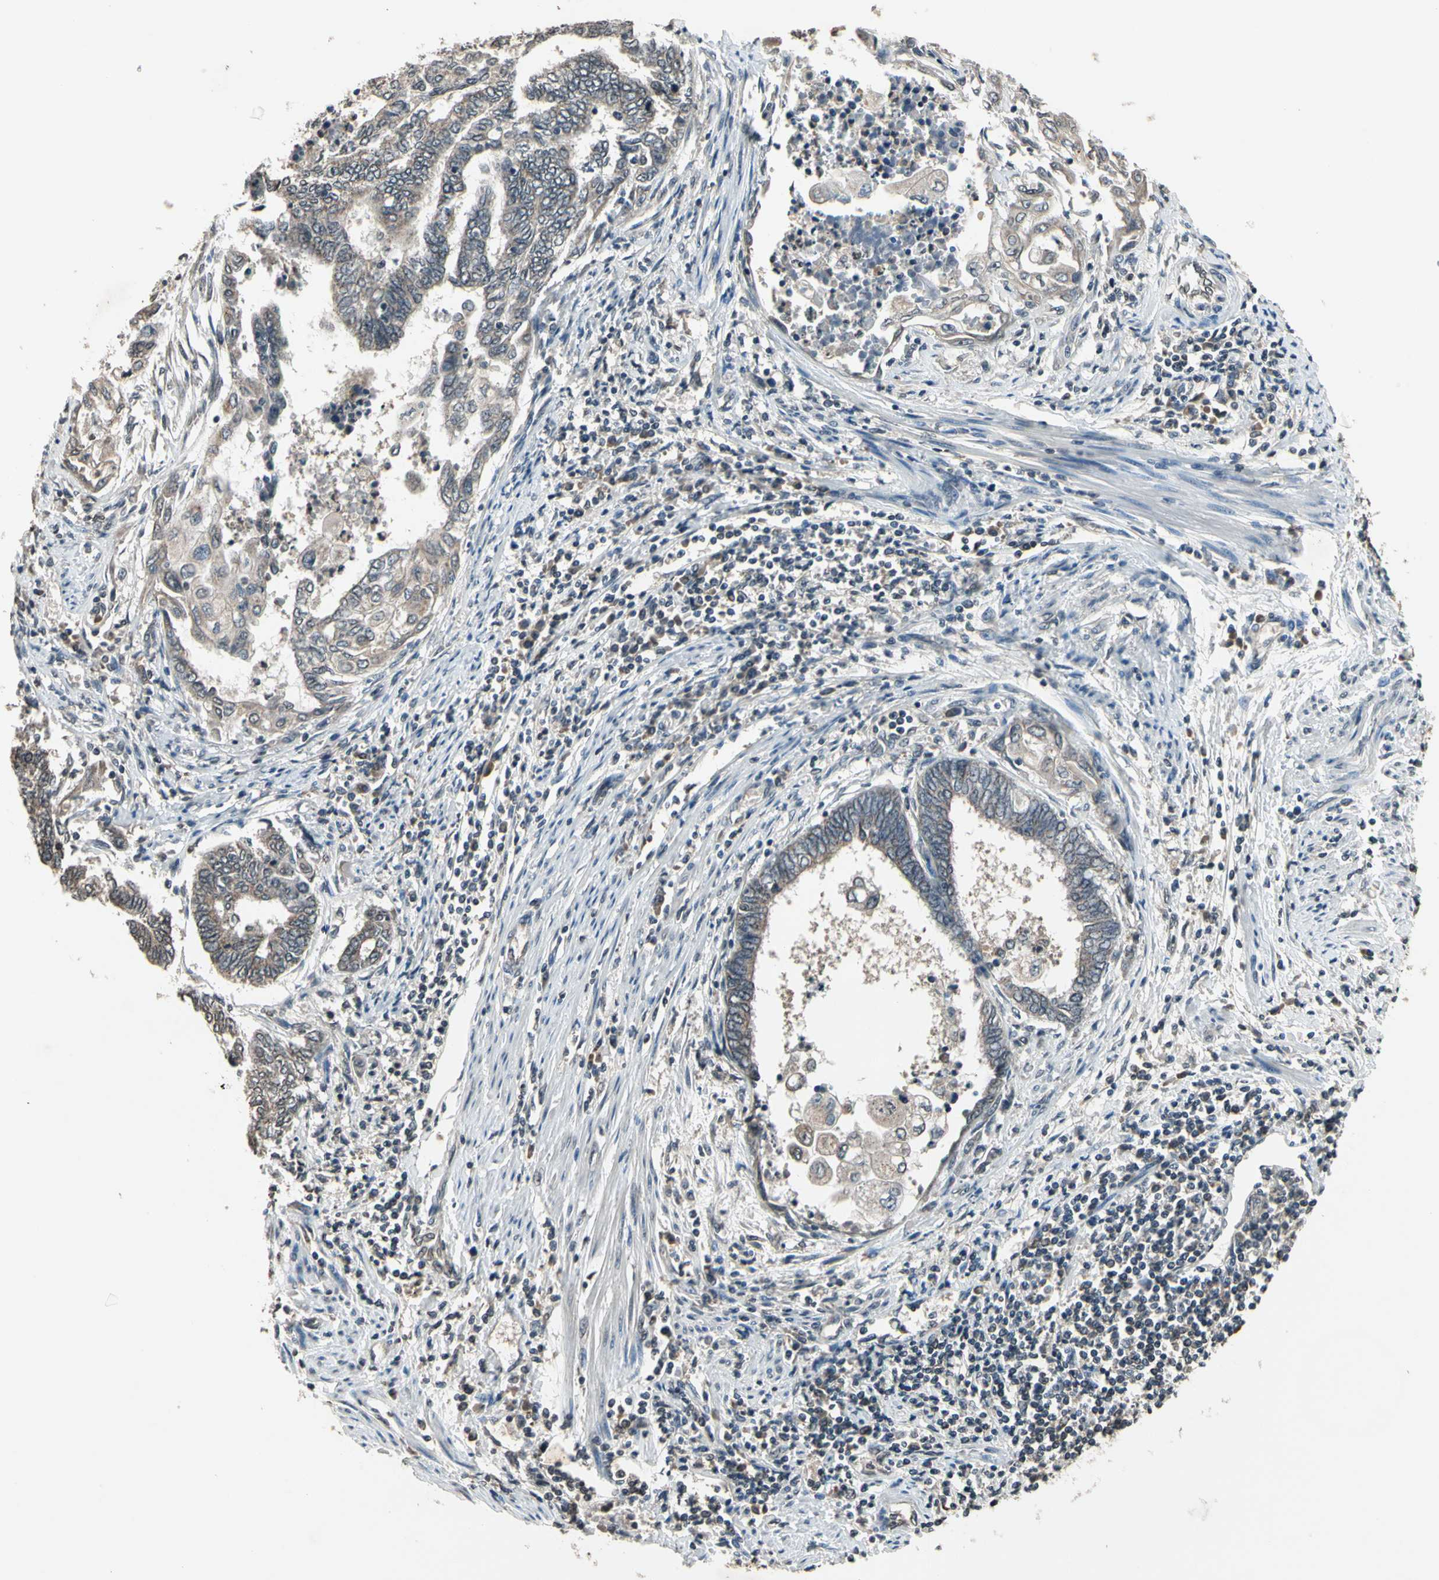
{"staining": {"intensity": "weak", "quantity": ">75%", "location": "cytoplasmic/membranous"}, "tissue": "endometrial cancer", "cell_type": "Tumor cells", "image_type": "cancer", "snomed": [{"axis": "morphology", "description": "Adenocarcinoma, NOS"}, {"axis": "topography", "description": "Uterus"}, {"axis": "topography", "description": "Endometrium"}], "caption": "Endometrial cancer (adenocarcinoma) stained with DAB (3,3'-diaminobenzidine) immunohistochemistry (IHC) exhibits low levels of weak cytoplasmic/membranous staining in approximately >75% of tumor cells.", "gene": "GCLC", "patient": {"sex": "female", "age": 70}}